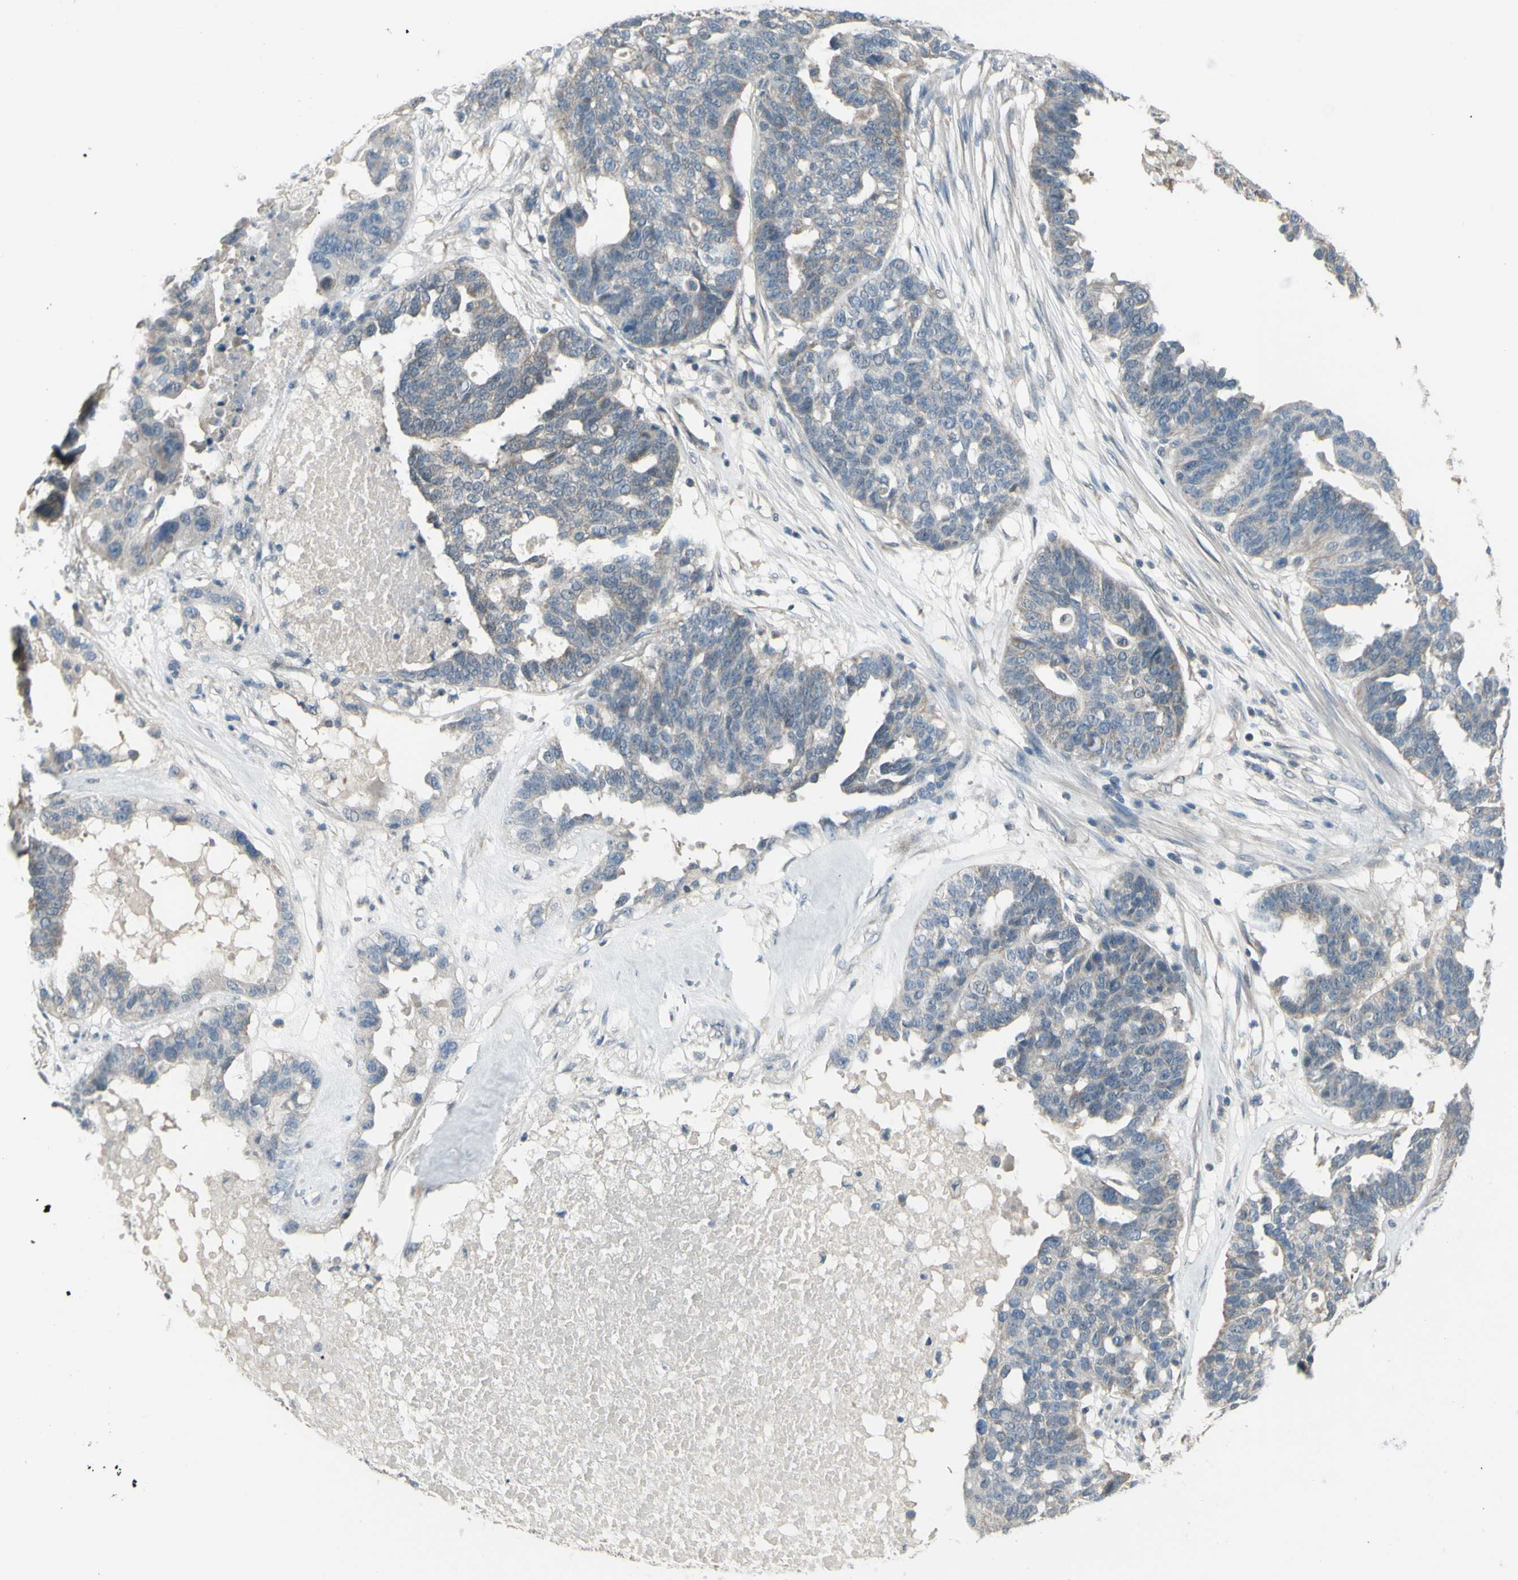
{"staining": {"intensity": "negative", "quantity": "none", "location": "none"}, "tissue": "ovarian cancer", "cell_type": "Tumor cells", "image_type": "cancer", "snomed": [{"axis": "morphology", "description": "Cystadenocarcinoma, serous, NOS"}, {"axis": "topography", "description": "Ovary"}], "caption": "DAB immunohistochemical staining of ovarian cancer shows no significant positivity in tumor cells.", "gene": "NAXD", "patient": {"sex": "female", "age": 59}}